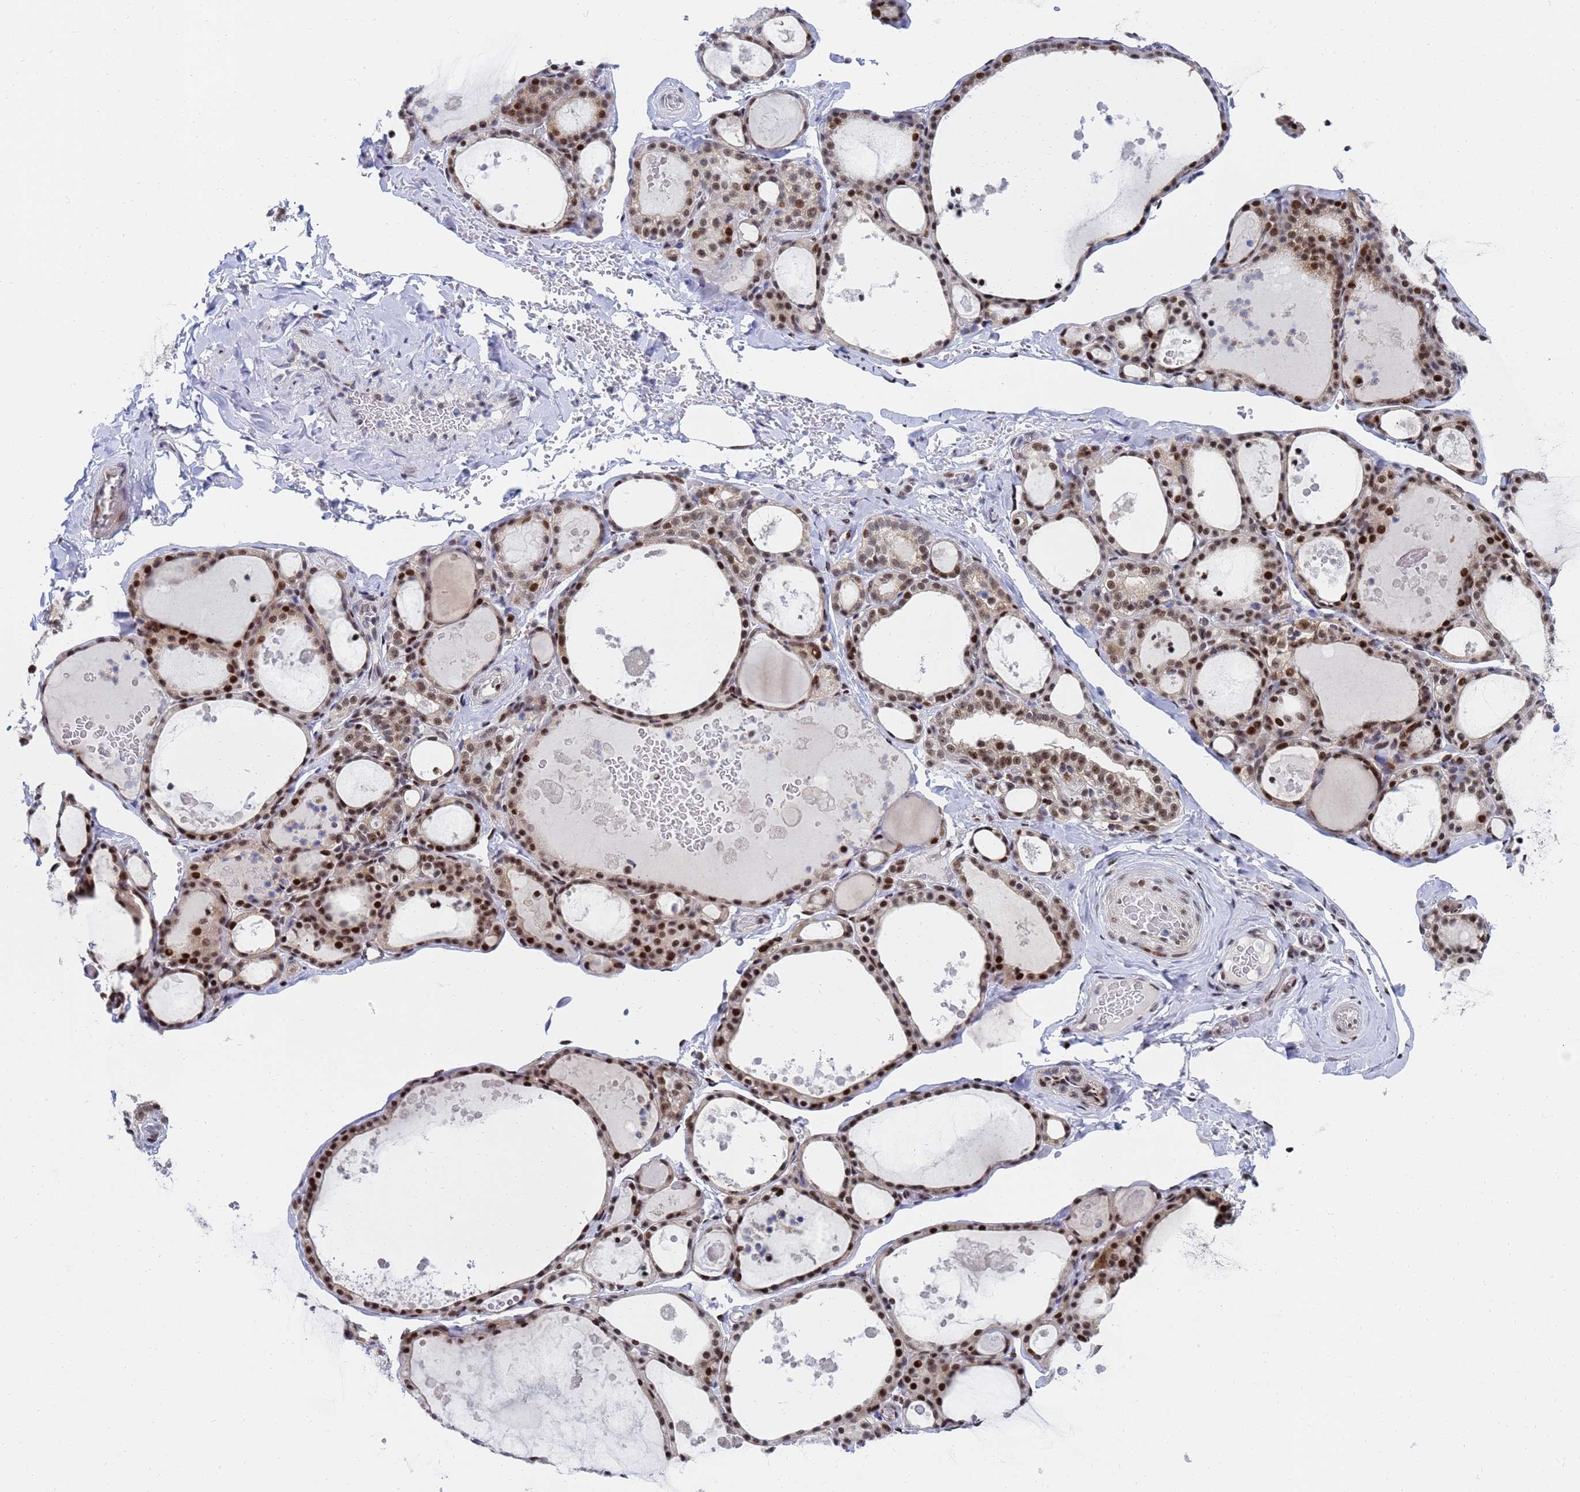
{"staining": {"intensity": "moderate", "quantity": ">75%", "location": "nuclear"}, "tissue": "thyroid gland", "cell_type": "Glandular cells", "image_type": "normal", "snomed": [{"axis": "morphology", "description": "Normal tissue, NOS"}, {"axis": "topography", "description": "Thyroid gland"}], "caption": "The immunohistochemical stain shows moderate nuclear positivity in glandular cells of unremarkable thyroid gland. (Brightfield microscopy of DAB IHC at high magnification).", "gene": "AP5Z1", "patient": {"sex": "male", "age": 56}}